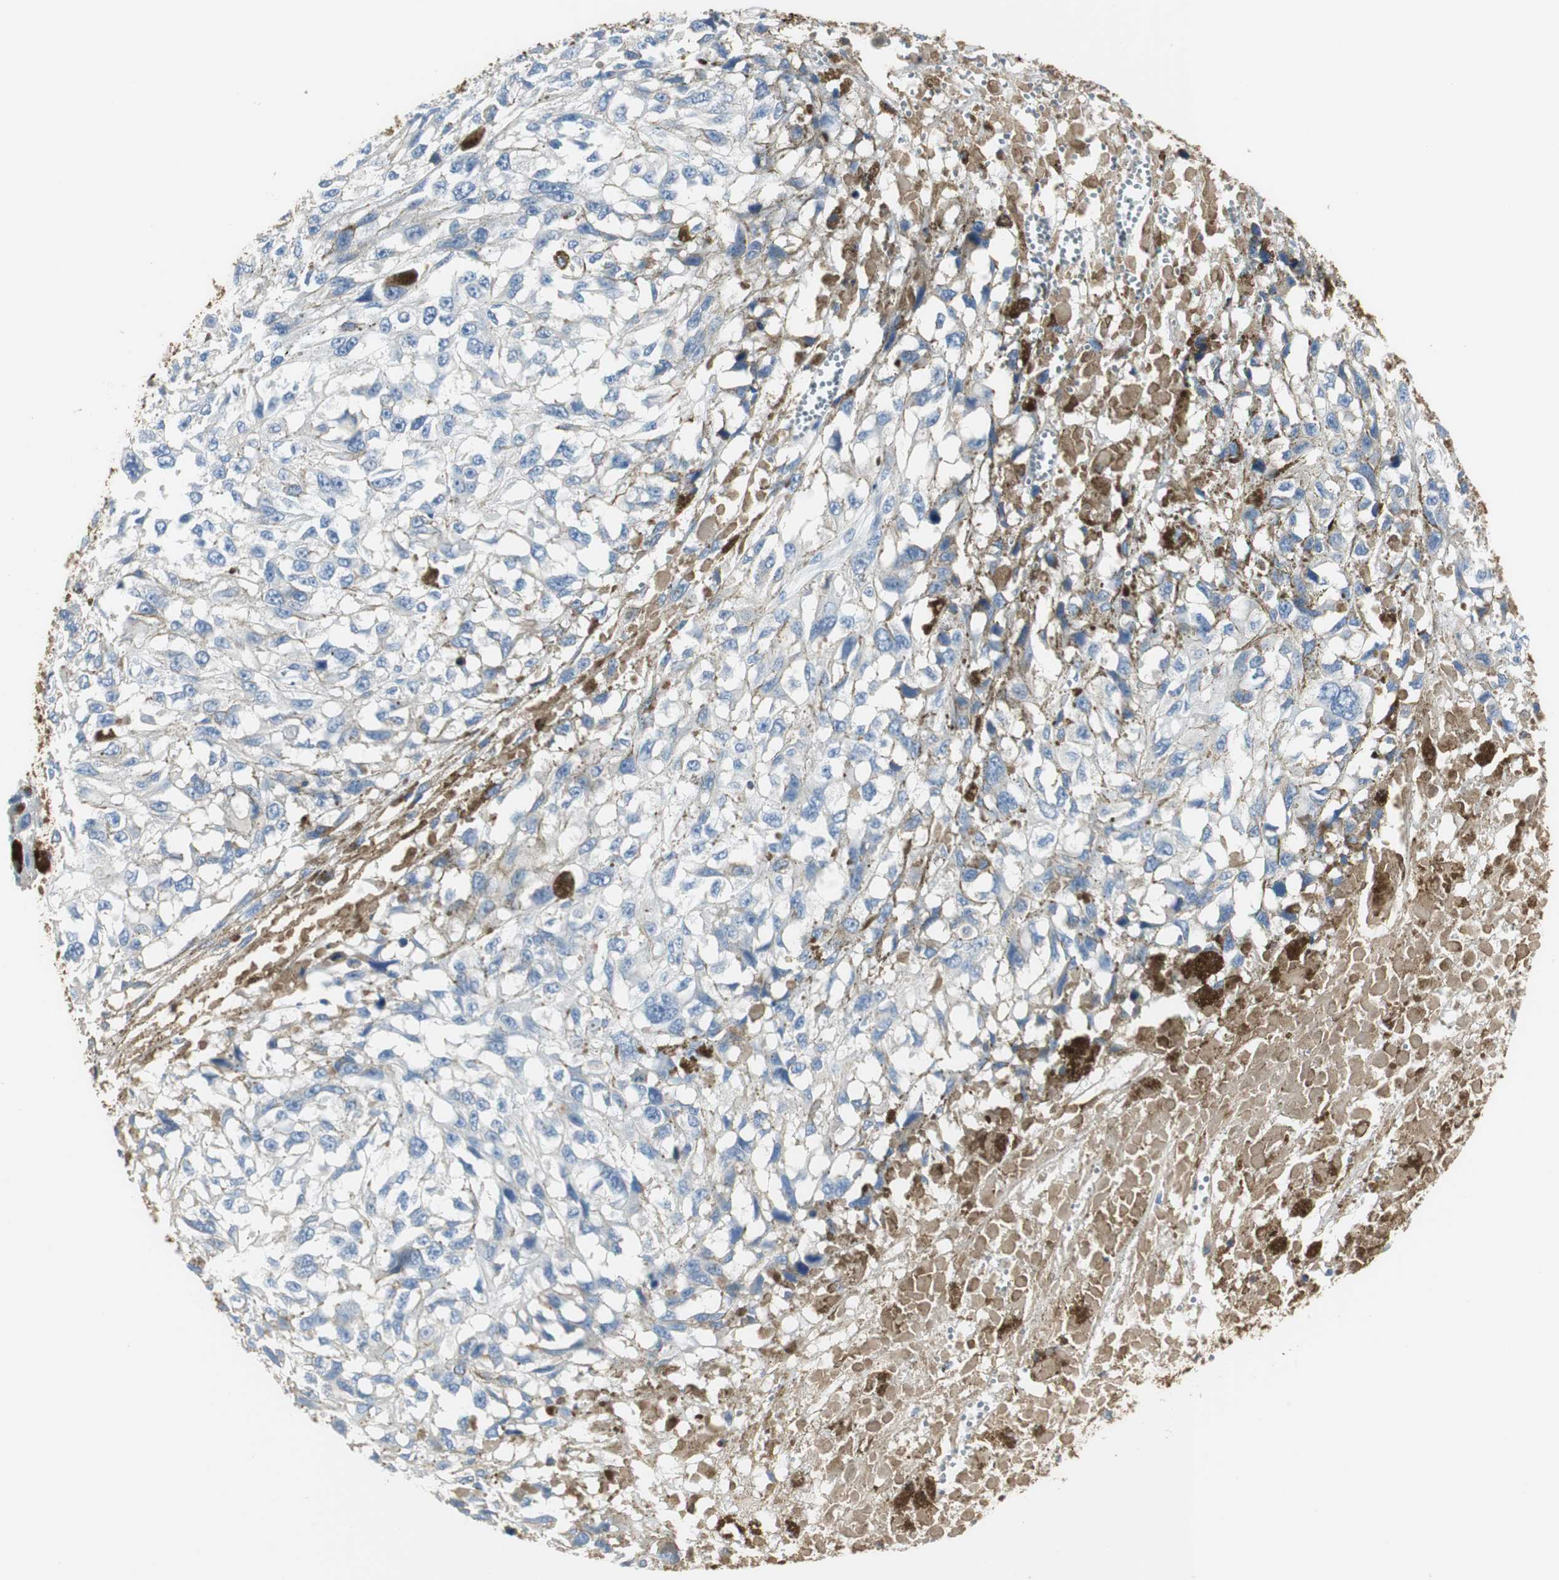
{"staining": {"intensity": "negative", "quantity": "none", "location": "none"}, "tissue": "melanoma", "cell_type": "Tumor cells", "image_type": "cancer", "snomed": [{"axis": "morphology", "description": "Malignant melanoma, Metastatic site"}, {"axis": "topography", "description": "Lymph node"}], "caption": "IHC of human malignant melanoma (metastatic site) shows no staining in tumor cells.", "gene": "IGHA1", "patient": {"sex": "male", "age": 59}}